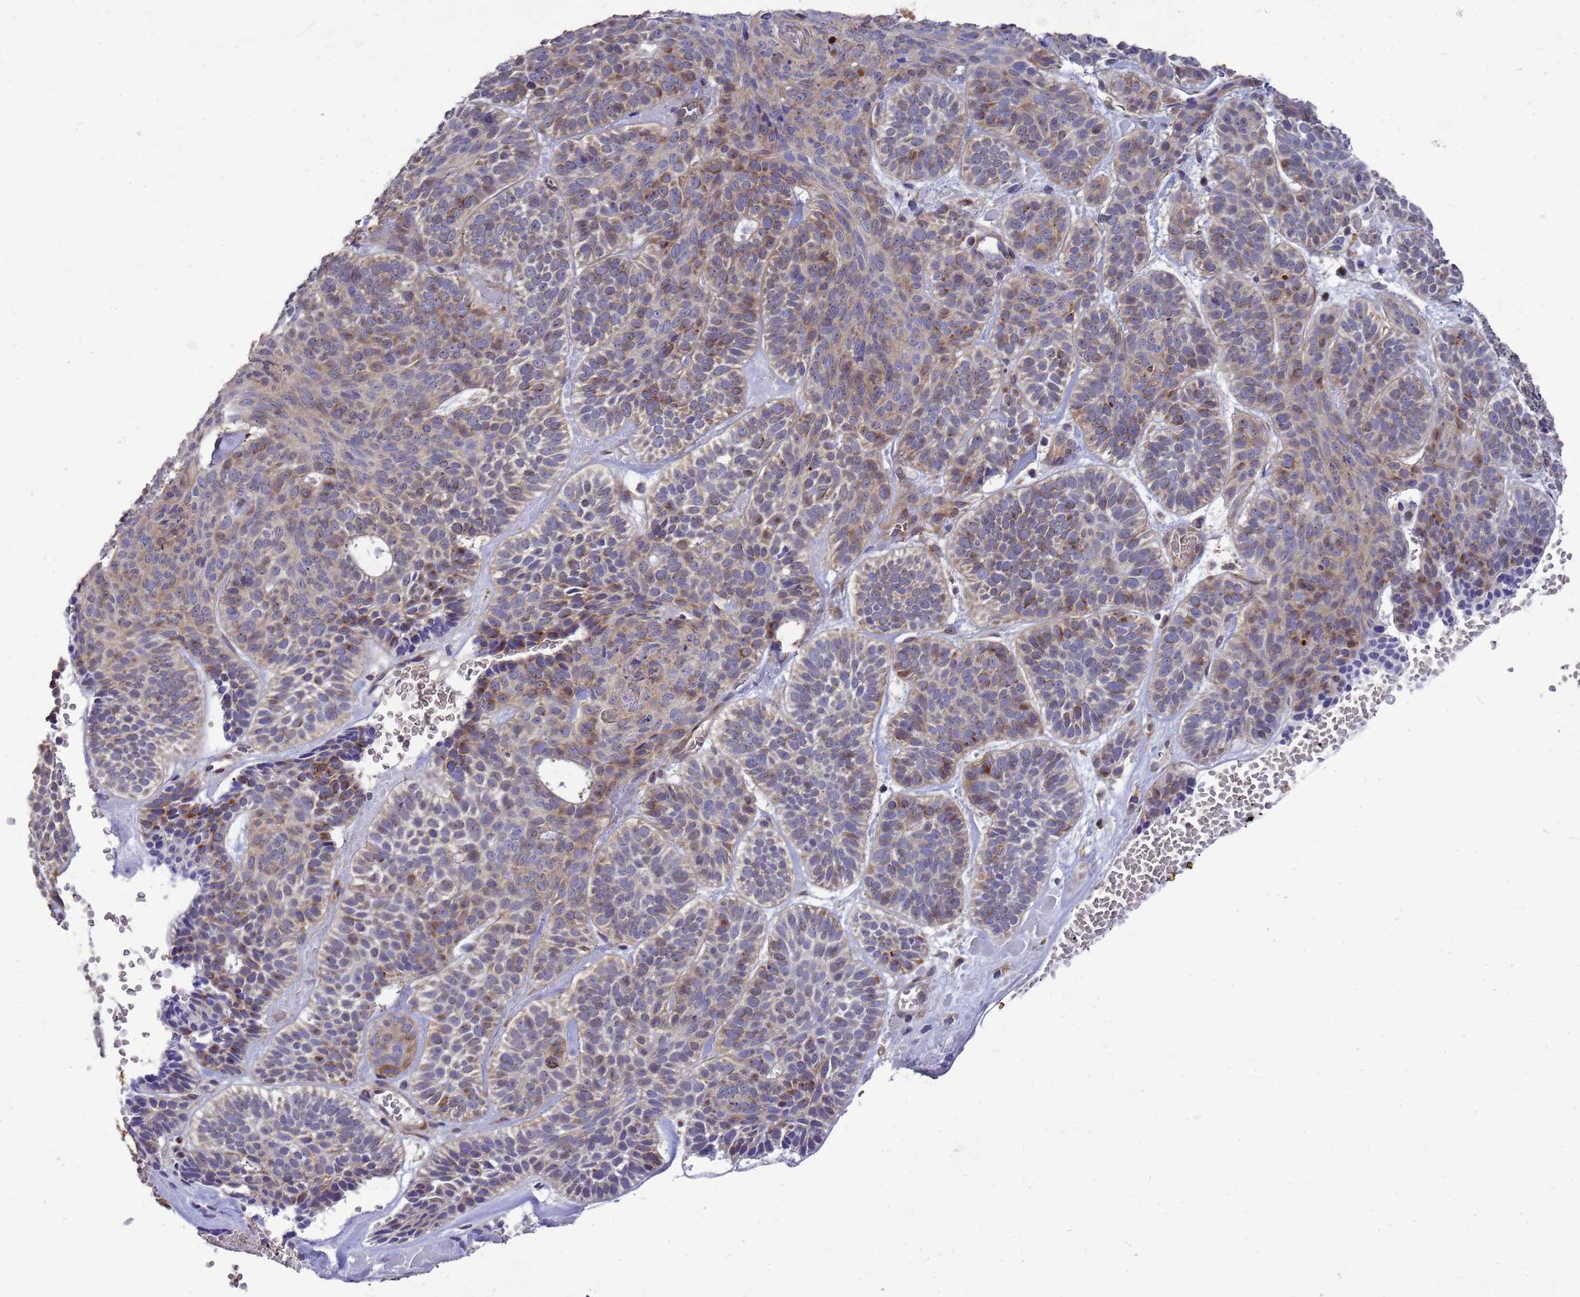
{"staining": {"intensity": "moderate", "quantity": "<25%", "location": "cytoplasmic/membranous"}, "tissue": "skin cancer", "cell_type": "Tumor cells", "image_type": "cancer", "snomed": [{"axis": "morphology", "description": "Basal cell carcinoma"}, {"axis": "topography", "description": "Skin"}], "caption": "There is low levels of moderate cytoplasmic/membranous positivity in tumor cells of skin cancer, as demonstrated by immunohistochemical staining (brown color).", "gene": "EIF4EBP3", "patient": {"sex": "male", "age": 85}}